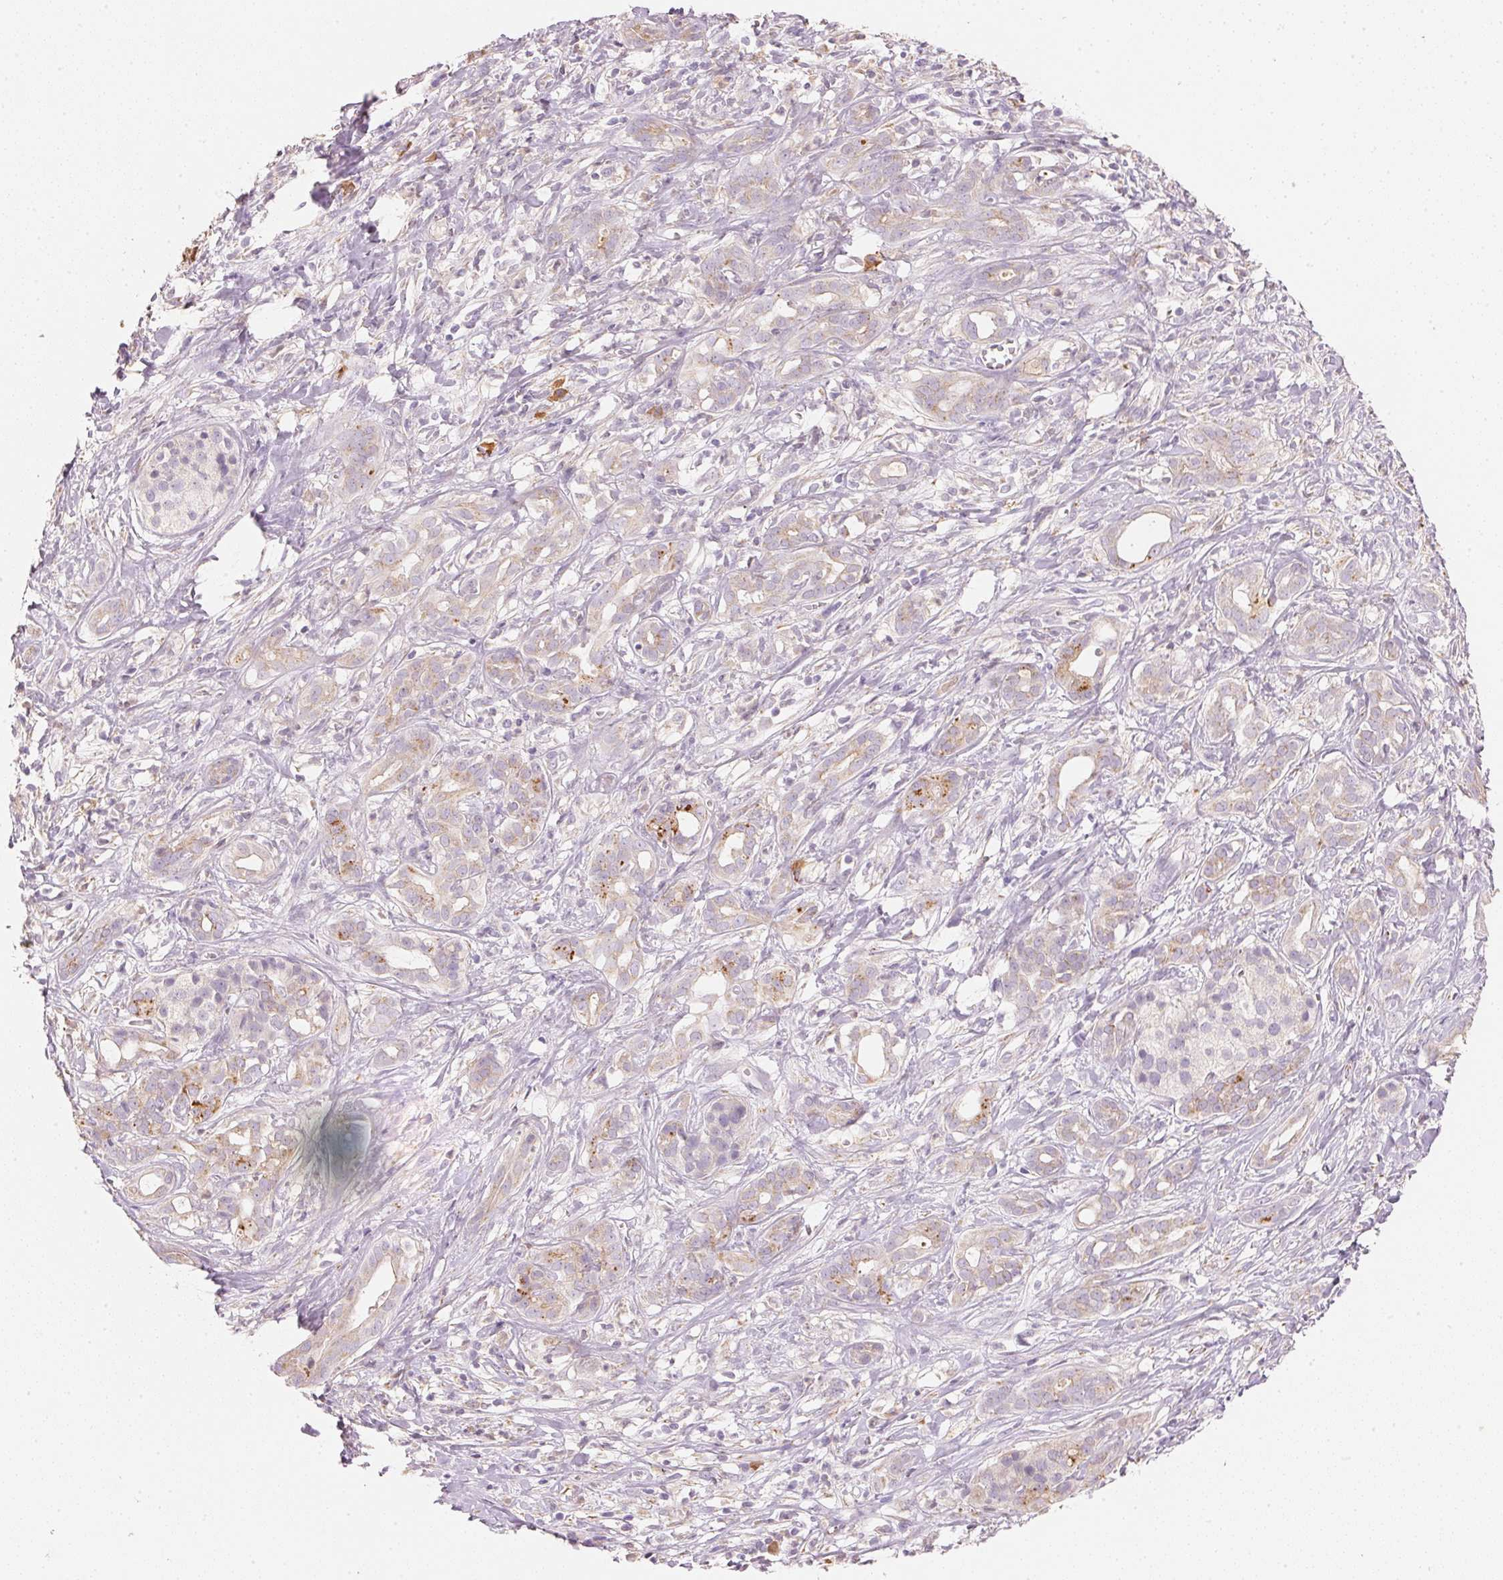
{"staining": {"intensity": "moderate", "quantity": "<25%", "location": "cytoplasmic/membranous"}, "tissue": "pancreatic cancer", "cell_type": "Tumor cells", "image_type": "cancer", "snomed": [{"axis": "morphology", "description": "Adenocarcinoma, NOS"}, {"axis": "topography", "description": "Pancreas"}], "caption": "A photomicrograph showing moderate cytoplasmic/membranous positivity in approximately <25% of tumor cells in pancreatic cancer, as visualized by brown immunohistochemical staining.", "gene": "RMDN2", "patient": {"sex": "male", "age": 61}}